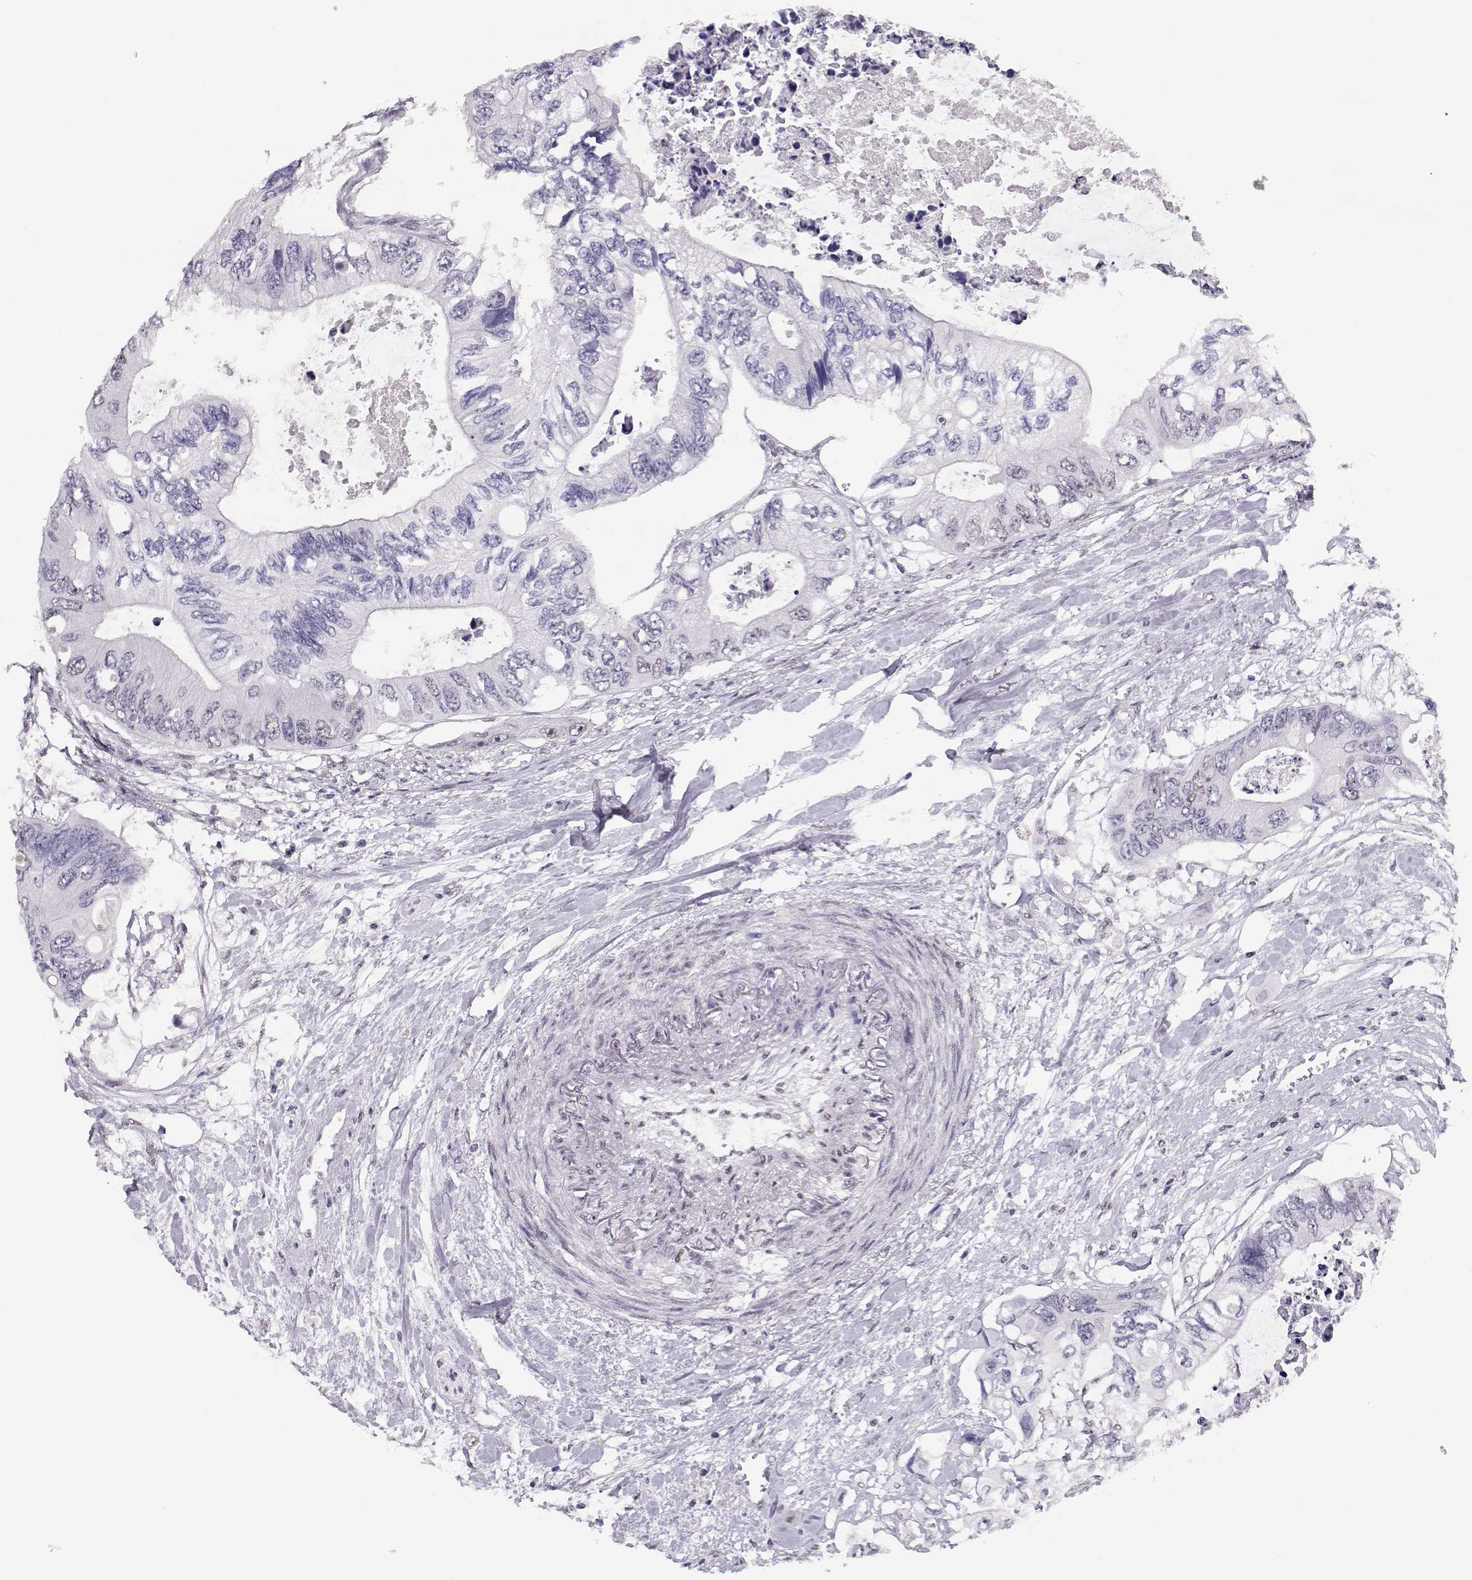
{"staining": {"intensity": "negative", "quantity": "none", "location": "none"}, "tissue": "colorectal cancer", "cell_type": "Tumor cells", "image_type": "cancer", "snomed": [{"axis": "morphology", "description": "Adenocarcinoma, NOS"}, {"axis": "topography", "description": "Rectum"}], "caption": "Image shows no protein expression in tumor cells of colorectal adenocarcinoma tissue.", "gene": "POLI", "patient": {"sex": "male", "age": 63}}